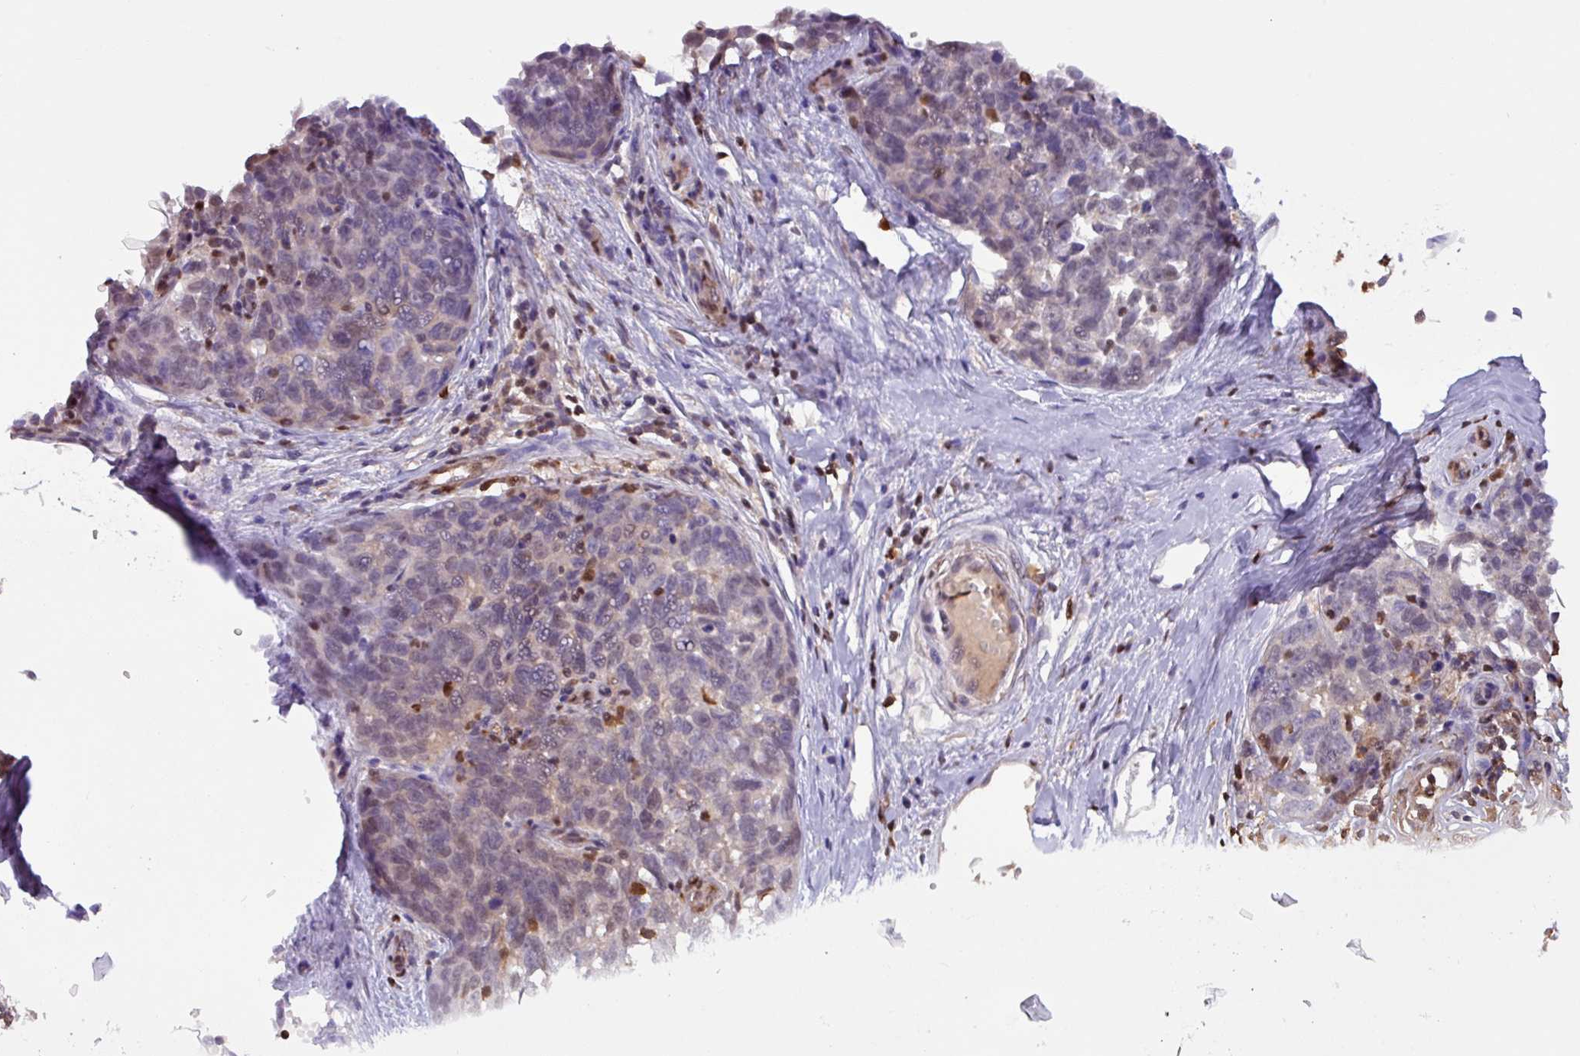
{"staining": {"intensity": "negative", "quantity": "none", "location": "none"}, "tissue": "melanoma", "cell_type": "Tumor cells", "image_type": "cancer", "snomed": [{"axis": "morphology", "description": "Normal tissue, NOS"}, {"axis": "morphology", "description": "Malignant melanoma, NOS"}, {"axis": "topography", "description": "Skin"}], "caption": "Protein analysis of melanoma exhibits no significant expression in tumor cells.", "gene": "ARHGDIB", "patient": {"sex": "female", "age": 64}}